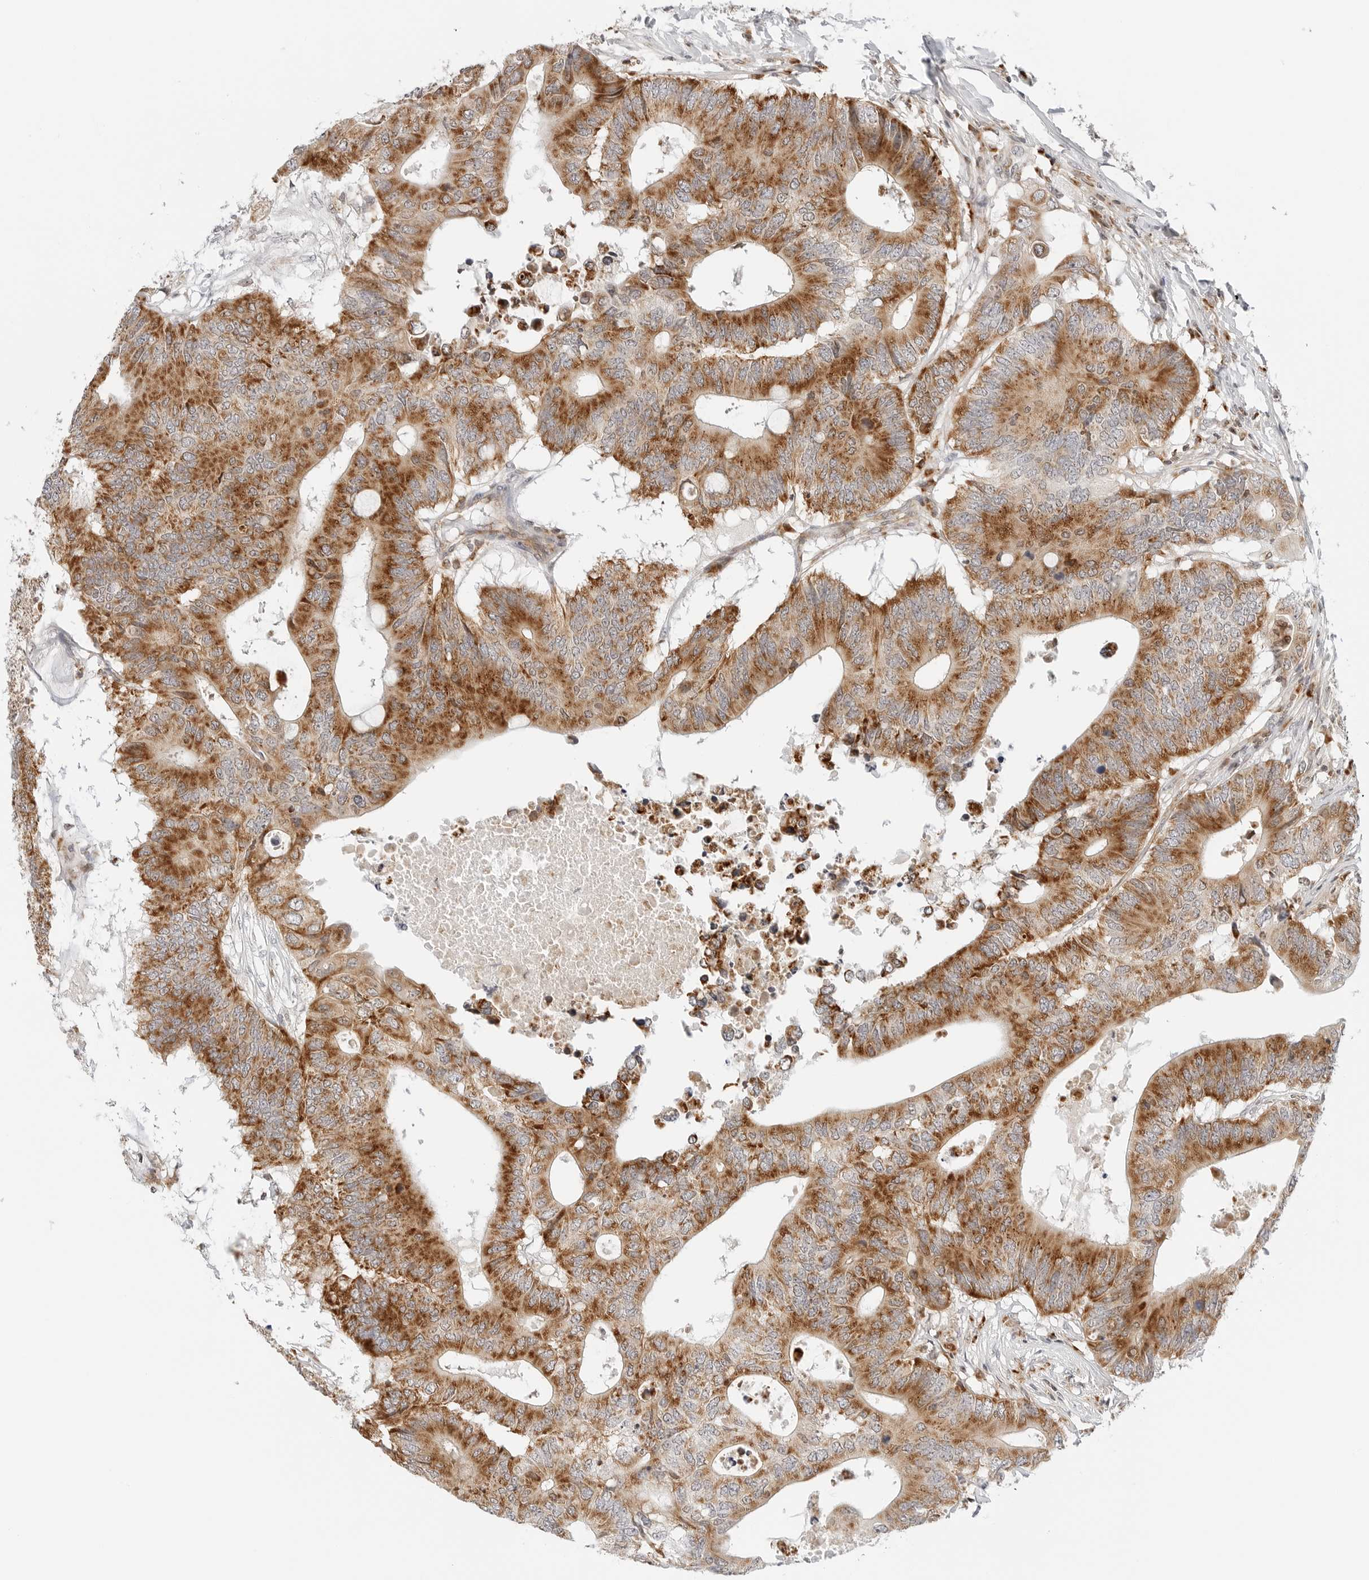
{"staining": {"intensity": "moderate", "quantity": ">75%", "location": "cytoplasmic/membranous"}, "tissue": "colorectal cancer", "cell_type": "Tumor cells", "image_type": "cancer", "snomed": [{"axis": "morphology", "description": "Adenocarcinoma, NOS"}, {"axis": "topography", "description": "Colon"}], "caption": "IHC staining of colorectal cancer (adenocarcinoma), which reveals medium levels of moderate cytoplasmic/membranous staining in about >75% of tumor cells indicating moderate cytoplasmic/membranous protein expression. The staining was performed using DAB (3,3'-diaminobenzidine) (brown) for protein detection and nuclei were counterstained in hematoxylin (blue).", "gene": "DYRK4", "patient": {"sex": "male", "age": 71}}